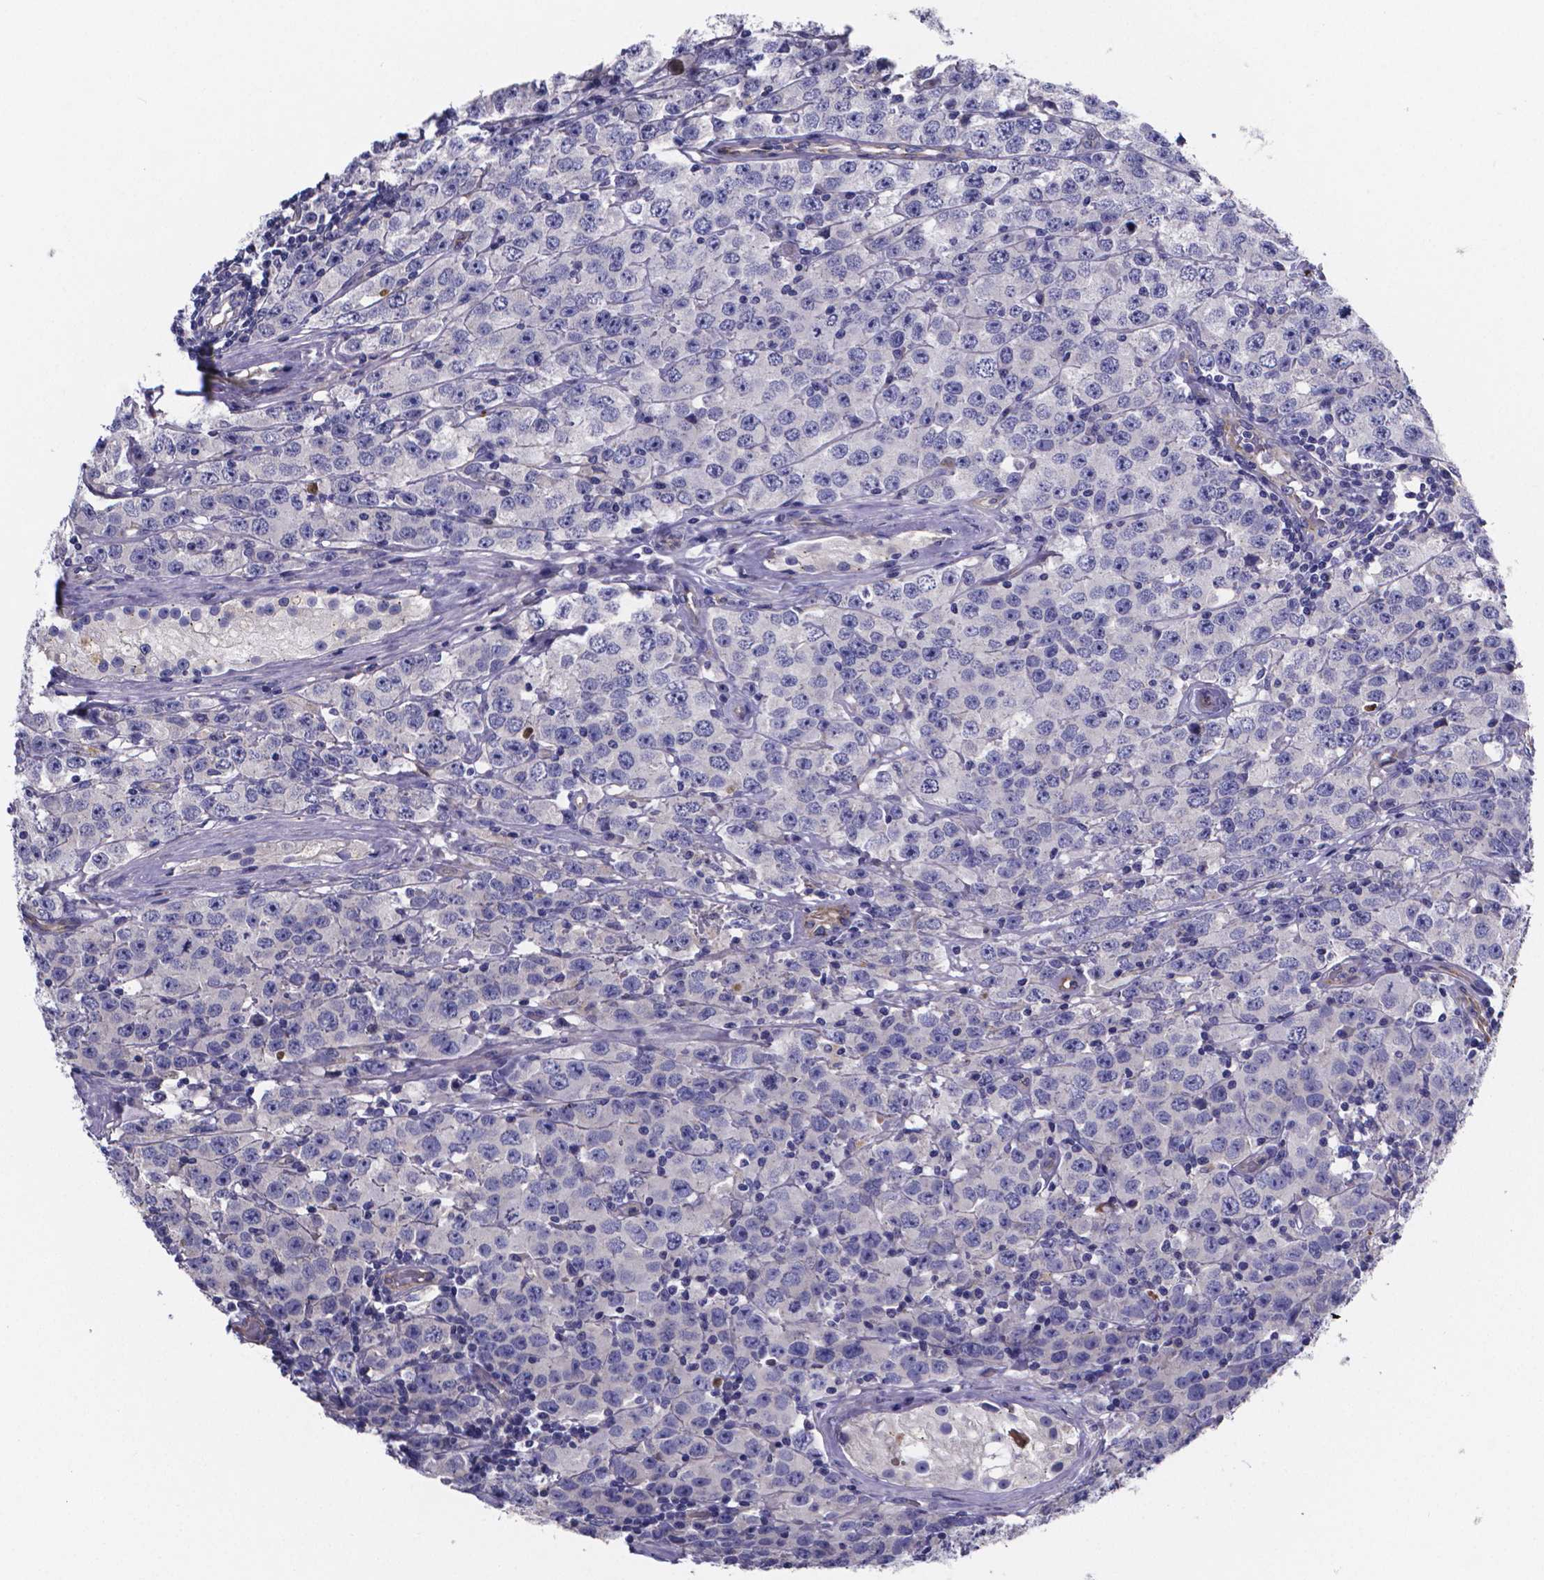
{"staining": {"intensity": "negative", "quantity": "none", "location": "none"}, "tissue": "testis cancer", "cell_type": "Tumor cells", "image_type": "cancer", "snomed": [{"axis": "morphology", "description": "Seminoma, NOS"}, {"axis": "topography", "description": "Testis"}], "caption": "High power microscopy image of an immunohistochemistry micrograph of testis cancer, revealing no significant expression in tumor cells.", "gene": "SFRP4", "patient": {"sex": "male", "age": 52}}